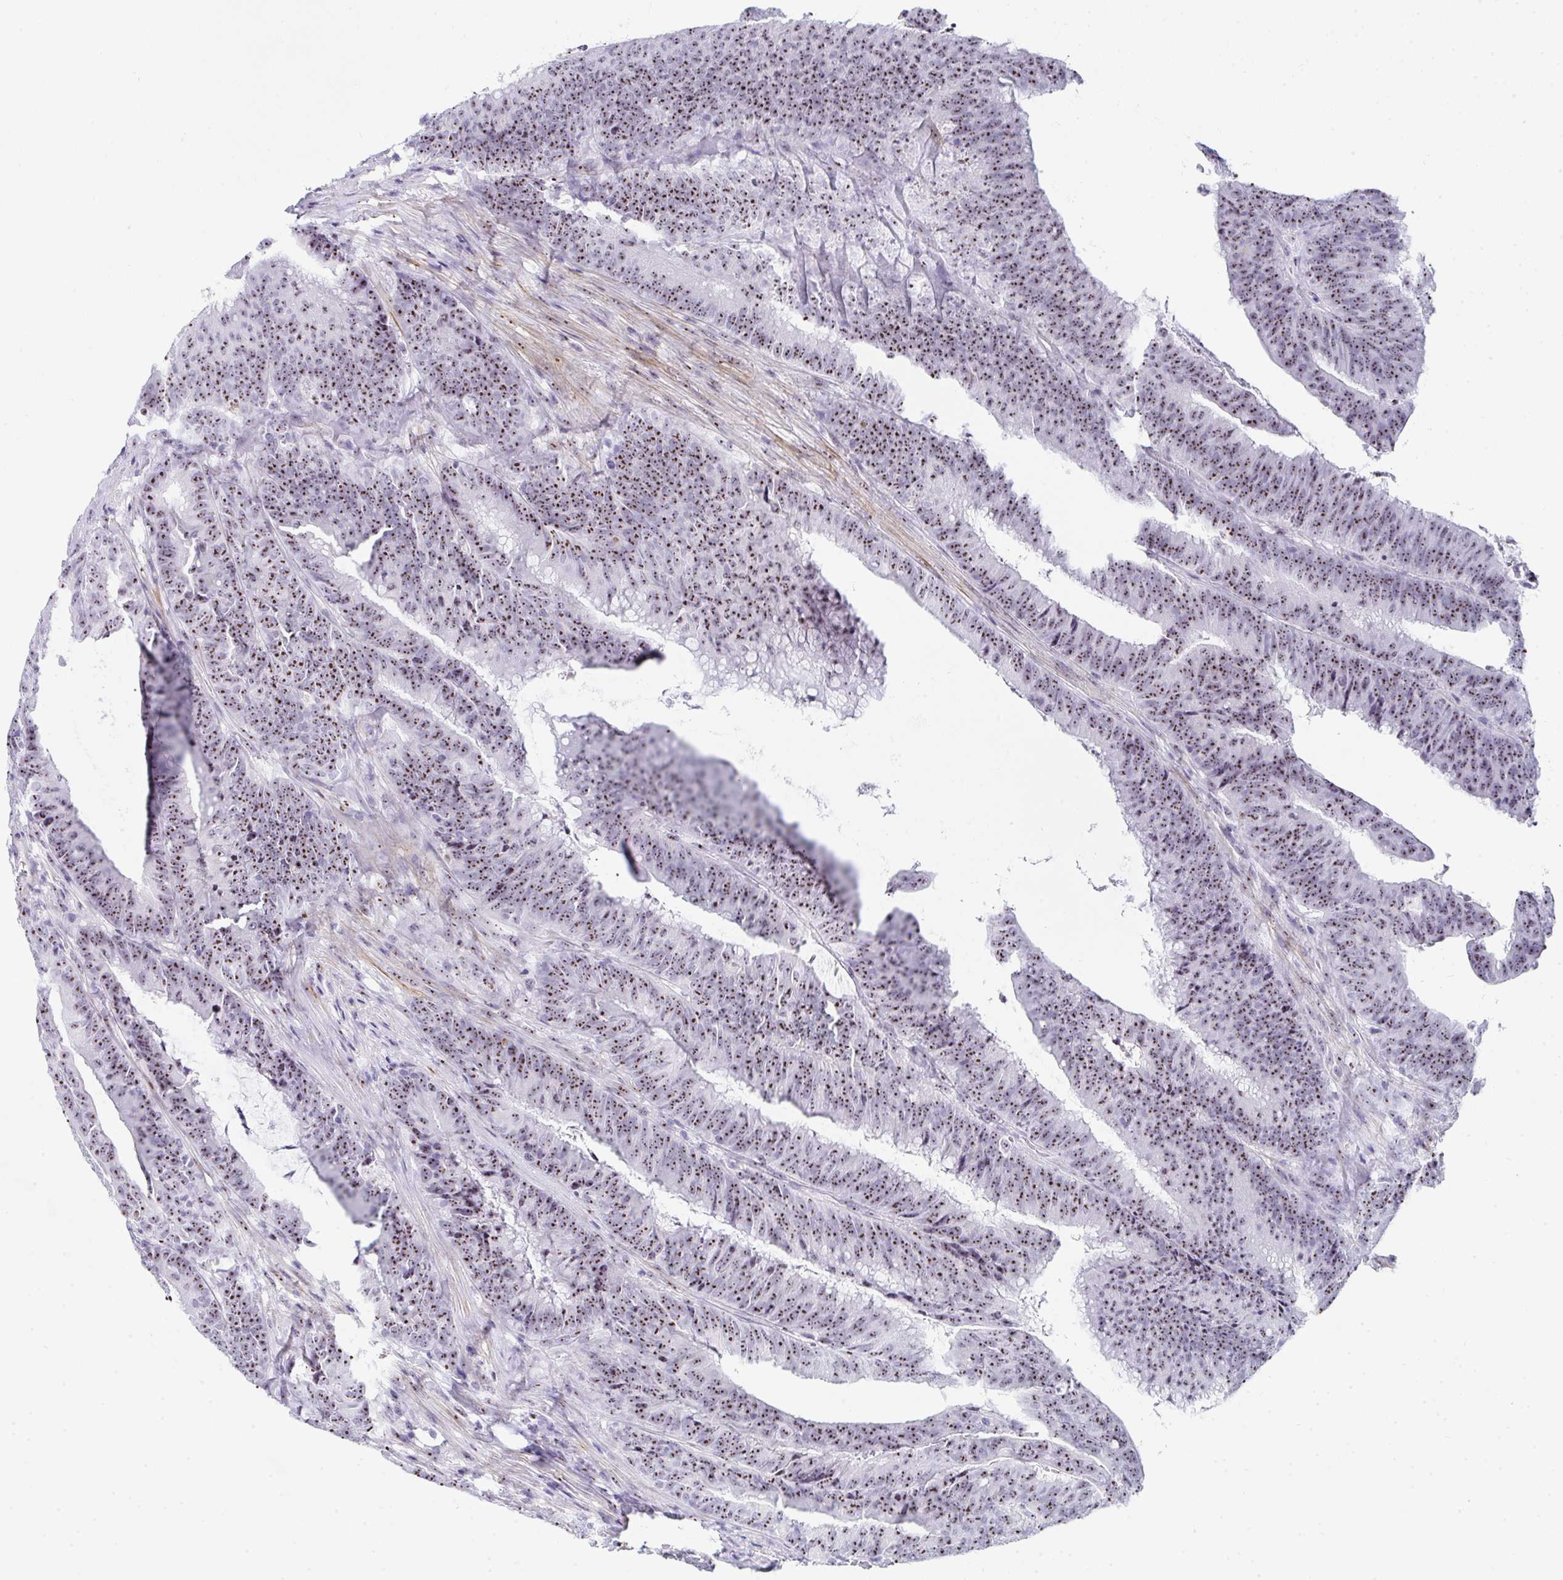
{"staining": {"intensity": "strong", "quantity": ">75%", "location": "nuclear"}, "tissue": "colorectal cancer", "cell_type": "Tumor cells", "image_type": "cancer", "snomed": [{"axis": "morphology", "description": "Adenocarcinoma, NOS"}, {"axis": "topography", "description": "Colon"}], "caption": "This photomicrograph displays IHC staining of human colorectal cancer (adenocarcinoma), with high strong nuclear staining in about >75% of tumor cells.", "gene": "NOP10", "patient": {"sex": "female", "age": 78}}